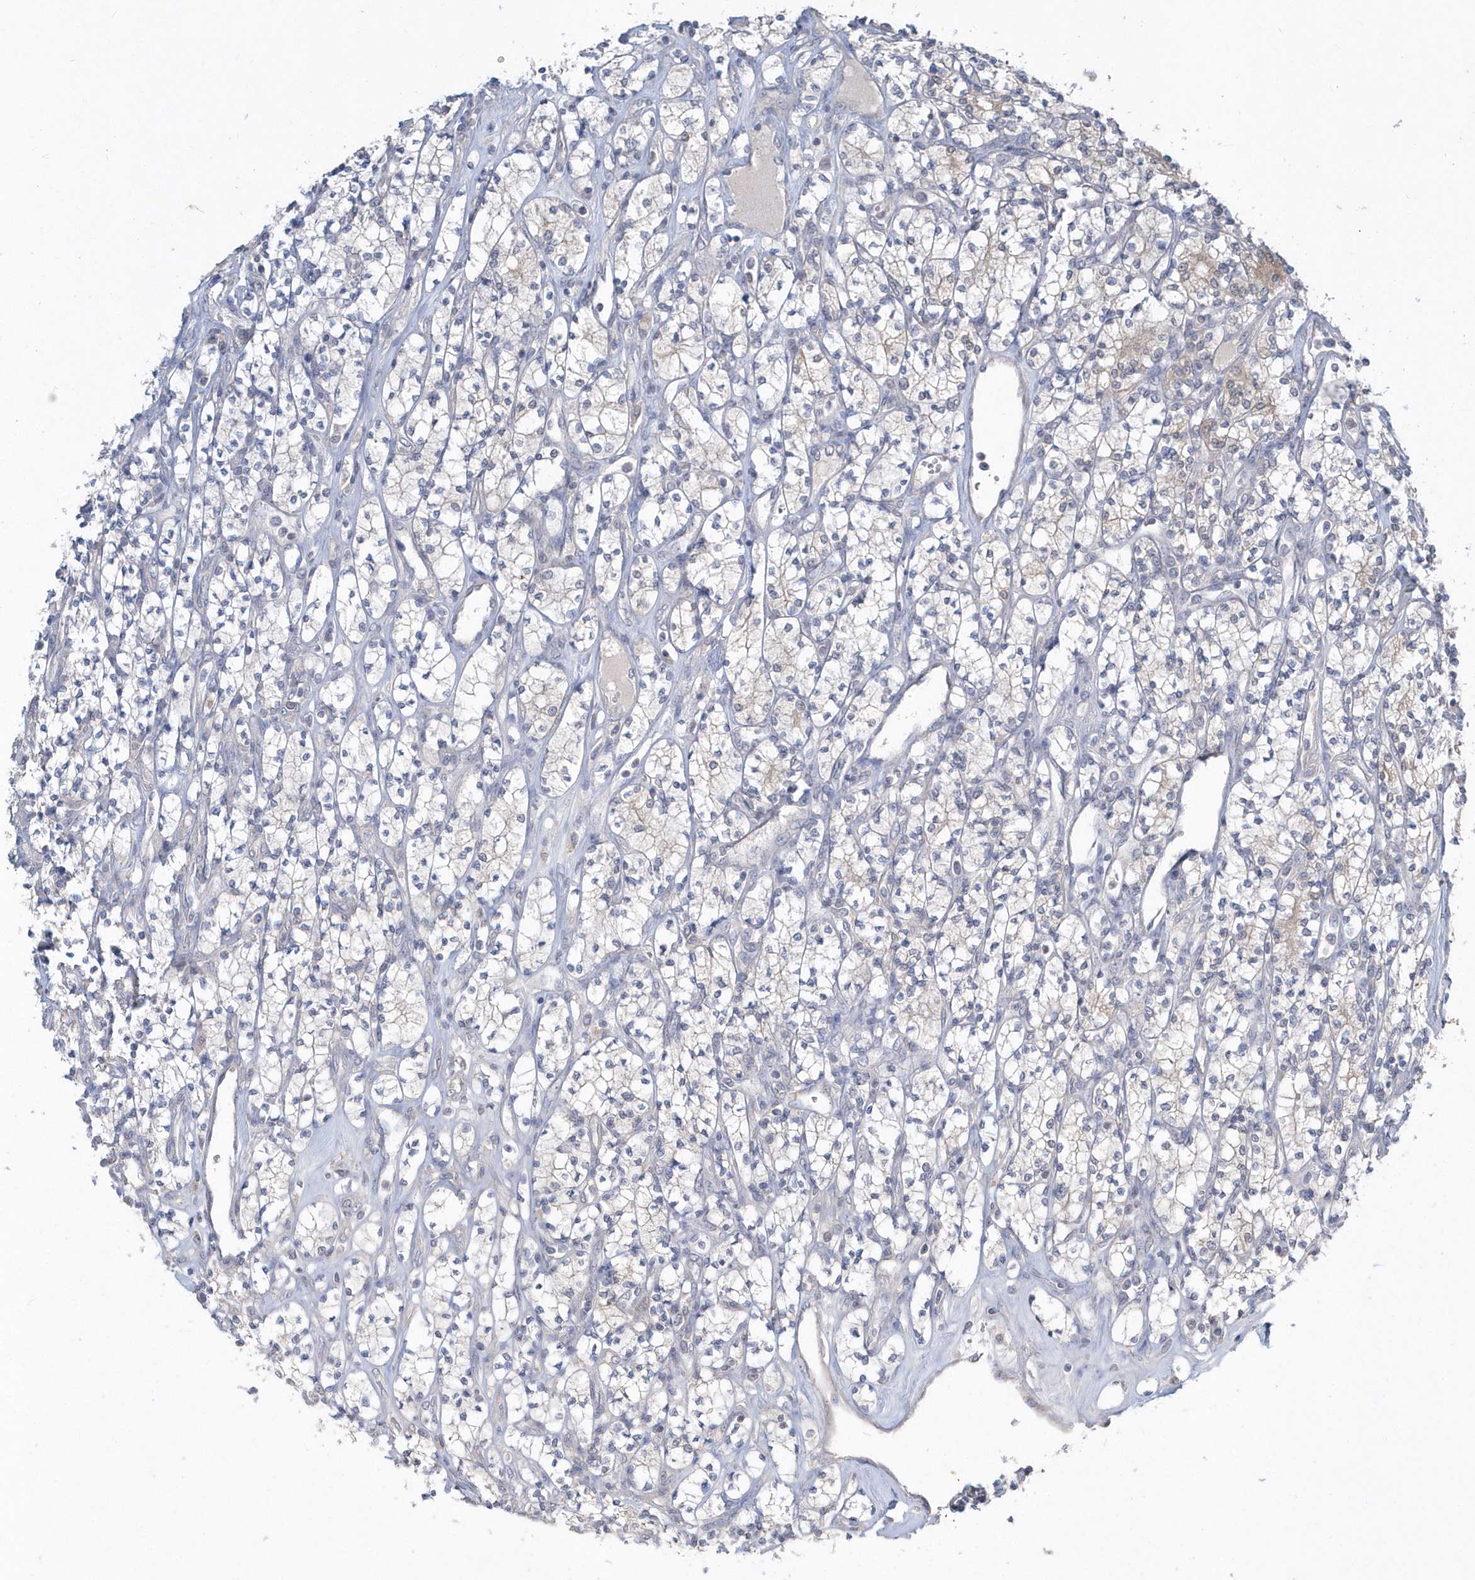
{"staining": {"intensity": "weak", "quantity": "<25%", "location": "cytoplasmic/membranous"}, "tissue": "renal cancer", "cell_type": "Tumor cells", "image_type": "cancer", "snomed": [{"axis": "morphology", "description": "Adenocarcinoma, NOS"}, {"axis": "topography", "description": "Kidney"}], "caption": "The photomicrograph displays no staining of tumor cells in adenocarcinoma (renal).", "gene": "AKR7A2", "patient": {"sex": "male", "age": 77}}